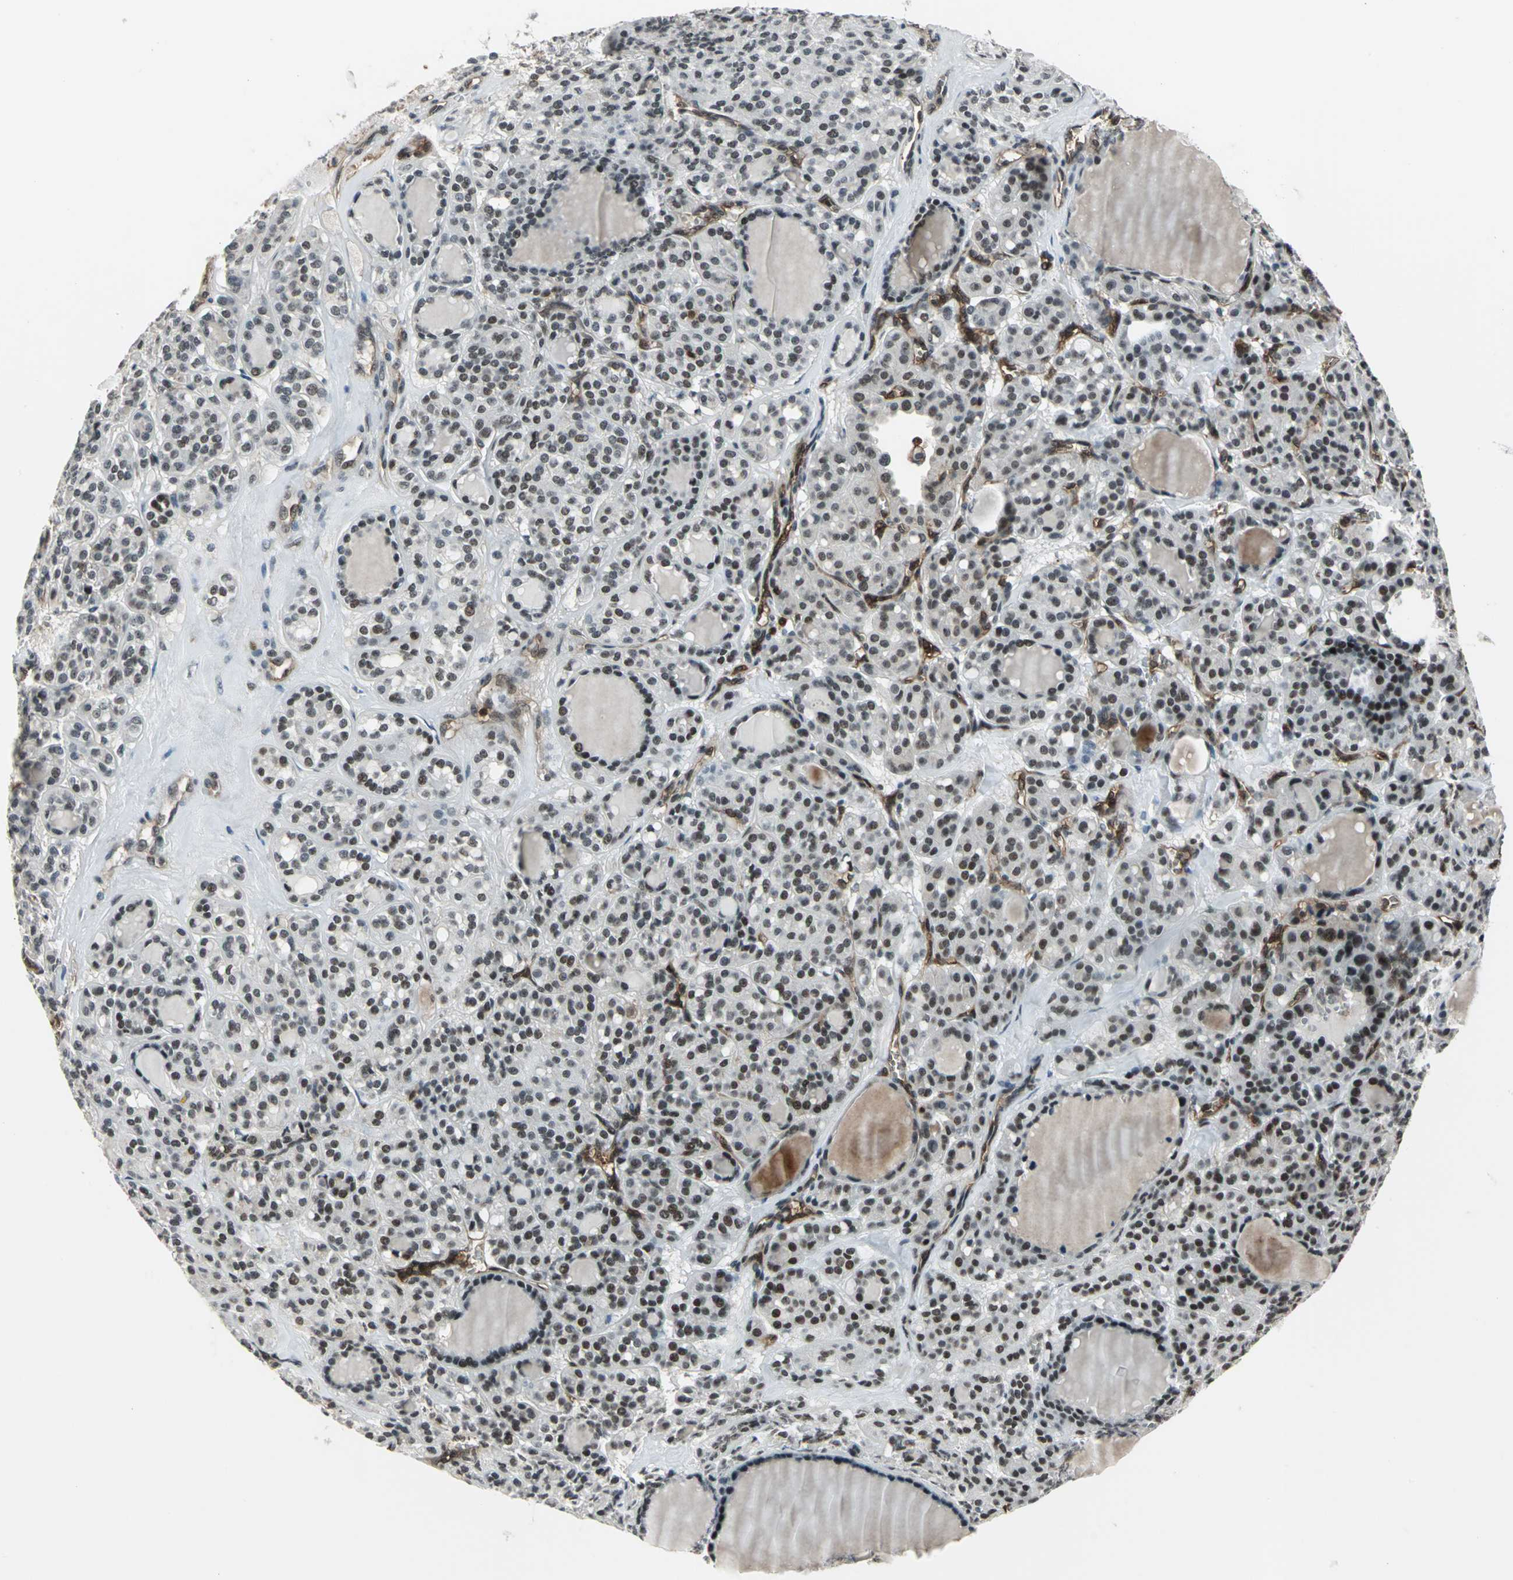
{"staining": {"intensity": "negative", "quantity": "none", "location": "none"}, "tissue": "thyroid cancer", "cell_type": "Tumor cells", "image_type": "cancer", "snomed": [{"axis": "morphology", "description": "Follicular adenoma carcinoma, NOS"}, {"axis": "topography", "description": "Thyroid gland"}], "caption": "A histopathology image of human thyroid cancer (follicular adenoma carcinoma) is negative for staining in tumor cells. Brightfield microscopy of immunohistochemistry stained with DAB (3,3'-diaminobenzidine) (brown) and hematoxylin (blue), captured at high magnification.", "gene": "NR2C2", "patient": {"sex": "female", "age": 71}}